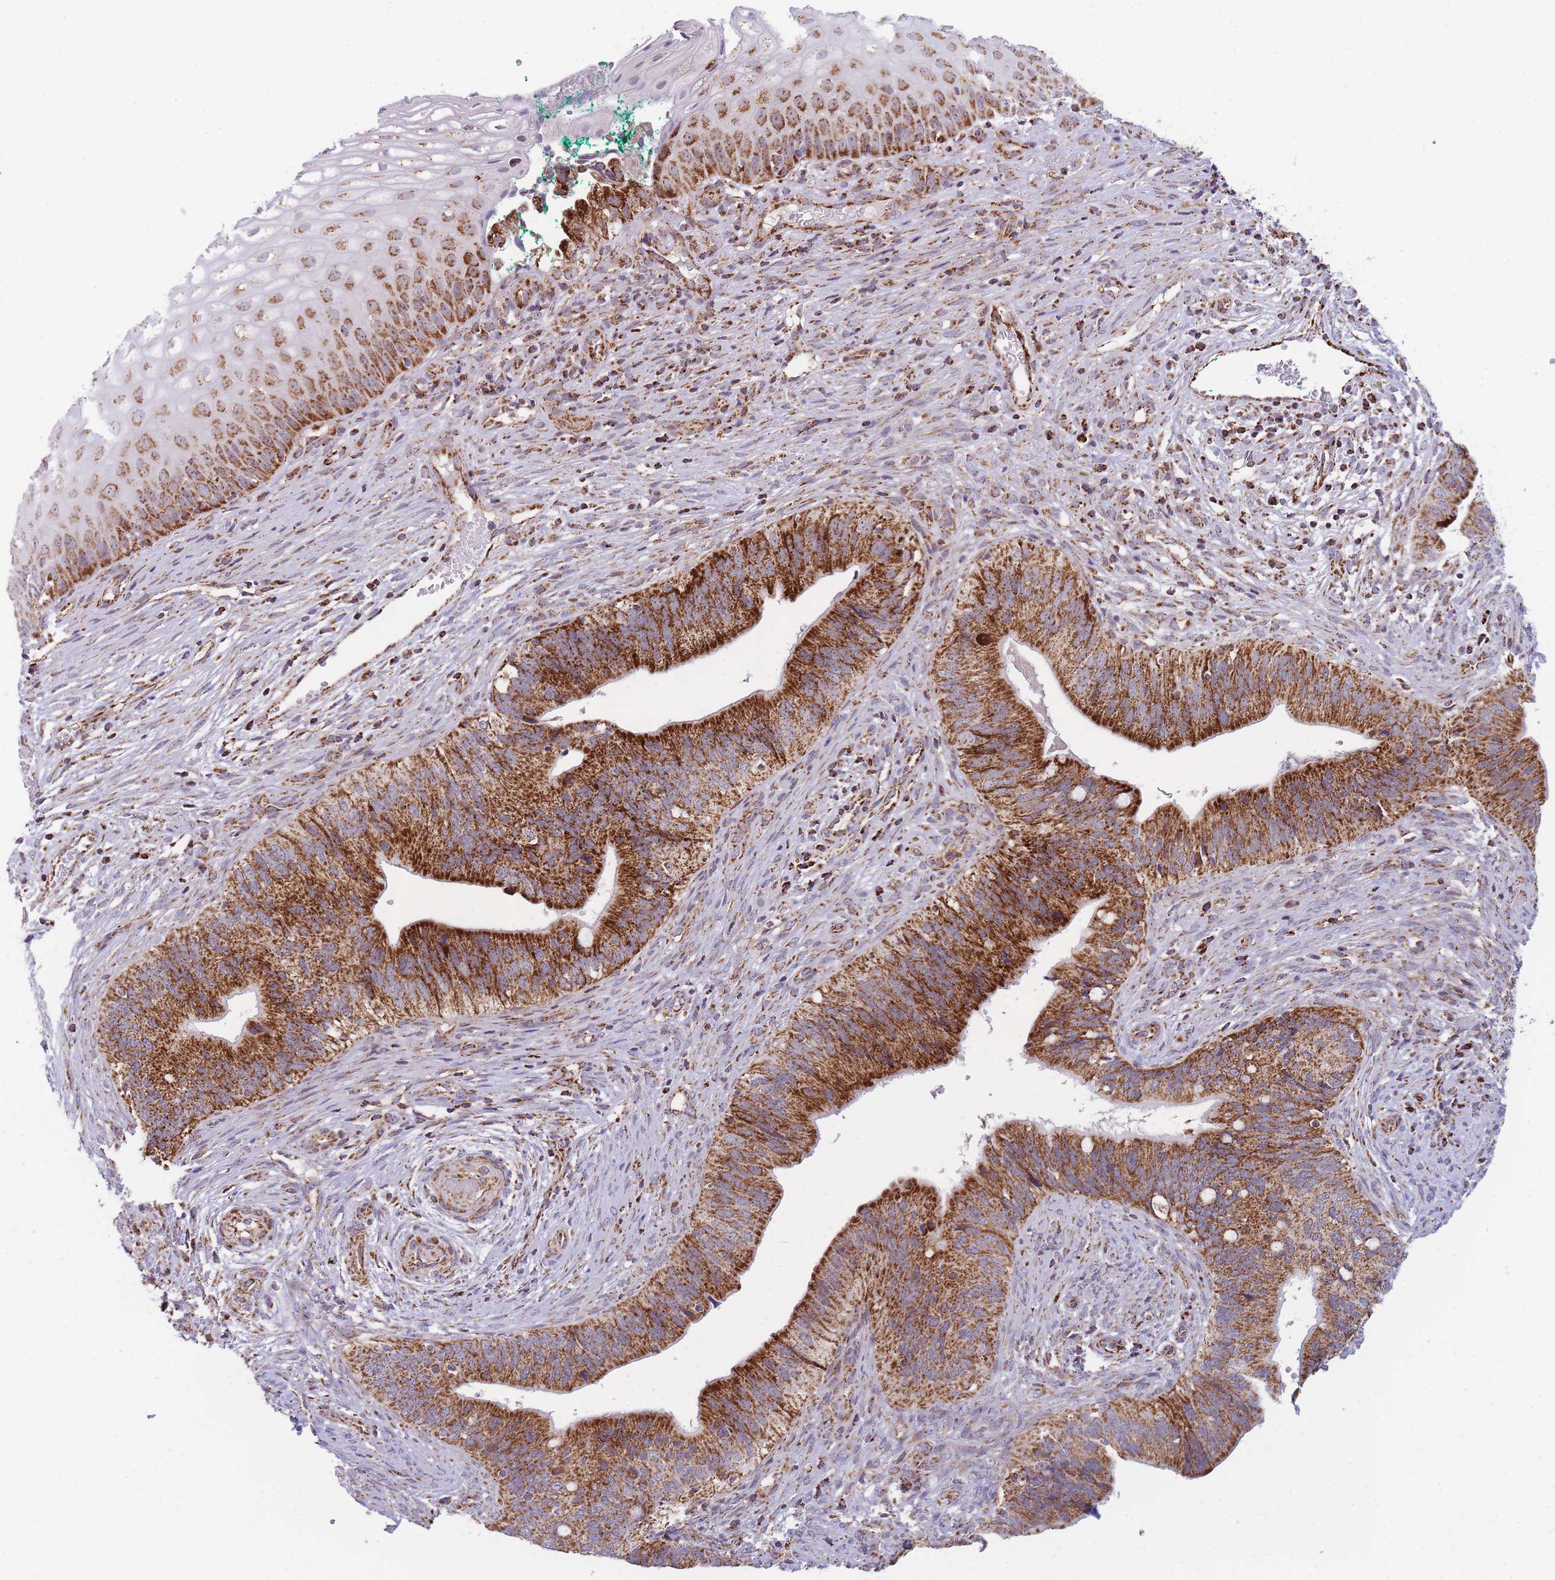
{"staining": {"intensity": "strong", "quantity": ">75%", "location": "cytoplasmic/membranous"}, "tissue": "cervical cancer", "cell_type": "Tumor cells", "image_type": "cancer", "snomed": [{"axis": "morphology", "description": "Adenocarcinoma, NOS"}, {"axis": "topography", "description": "Cervix"}], "caption": "A photomicrograph of human adenocarcinoma (cervical) stained for a protein reveals strong cytoplasmic/membranous brown staining in tumor cells.", "gene": "DDX49", "patient": {"sex": "female", "age": 42}}